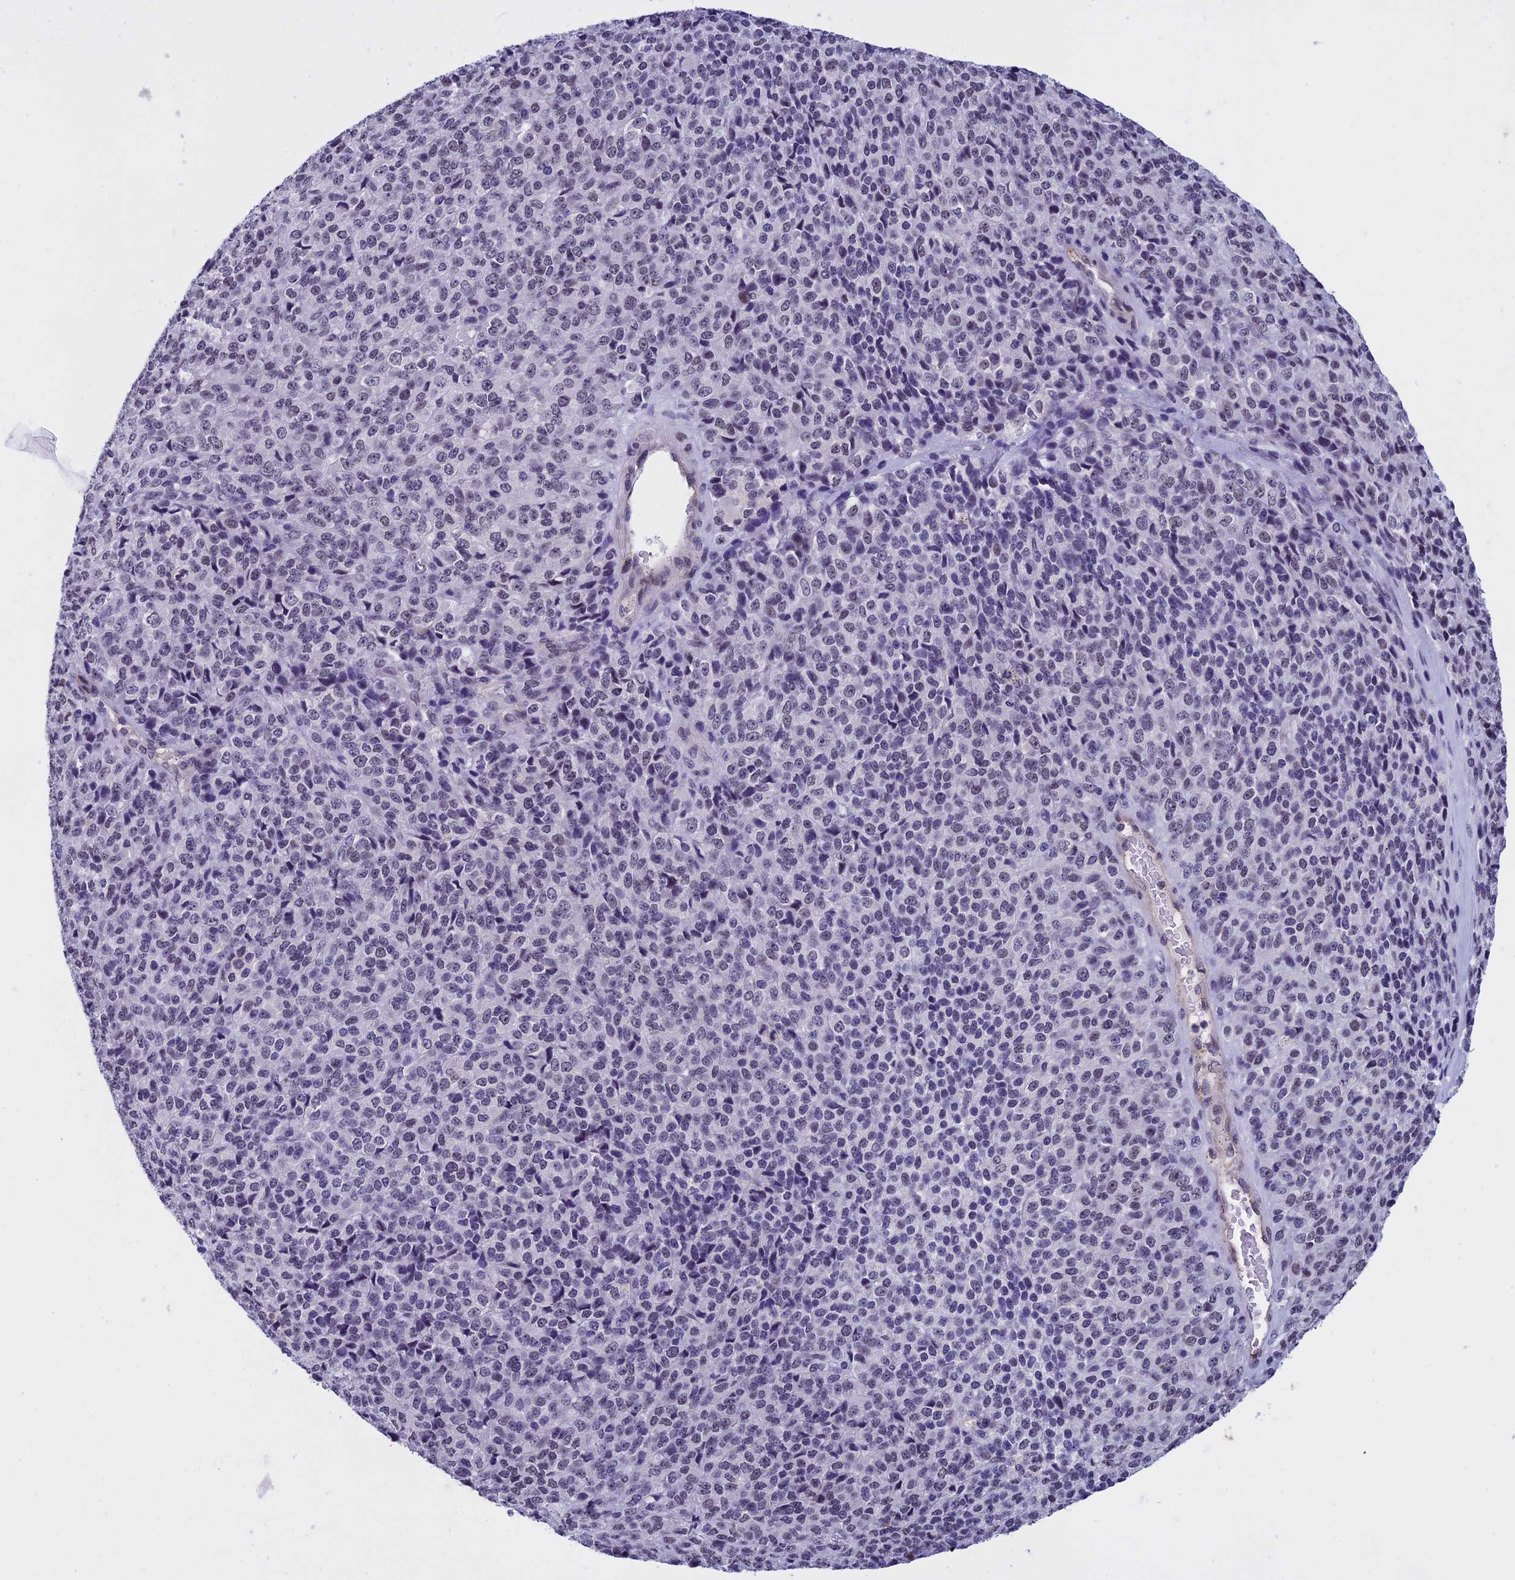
{"staining": {"intensity": "weak", "quantity": "25%-75%", "location": "nuclear"}, "tissue": "melanoma", "cell_type": "Tumor cells", "image_type": "cancer", "snomed": [{"axis": "morphology", "description": "Malignant melanoma, Metastatic site"}, {"axis": "topography", "description": "Brain"}], "caption": "Immunohistochemical staining of melanoma reveals low levels of weak nuclear protein staining in approximately 25%-75% of tumor cells.", "gene": "NIPBL", "patient": {"sex": "female", "age": 56}}